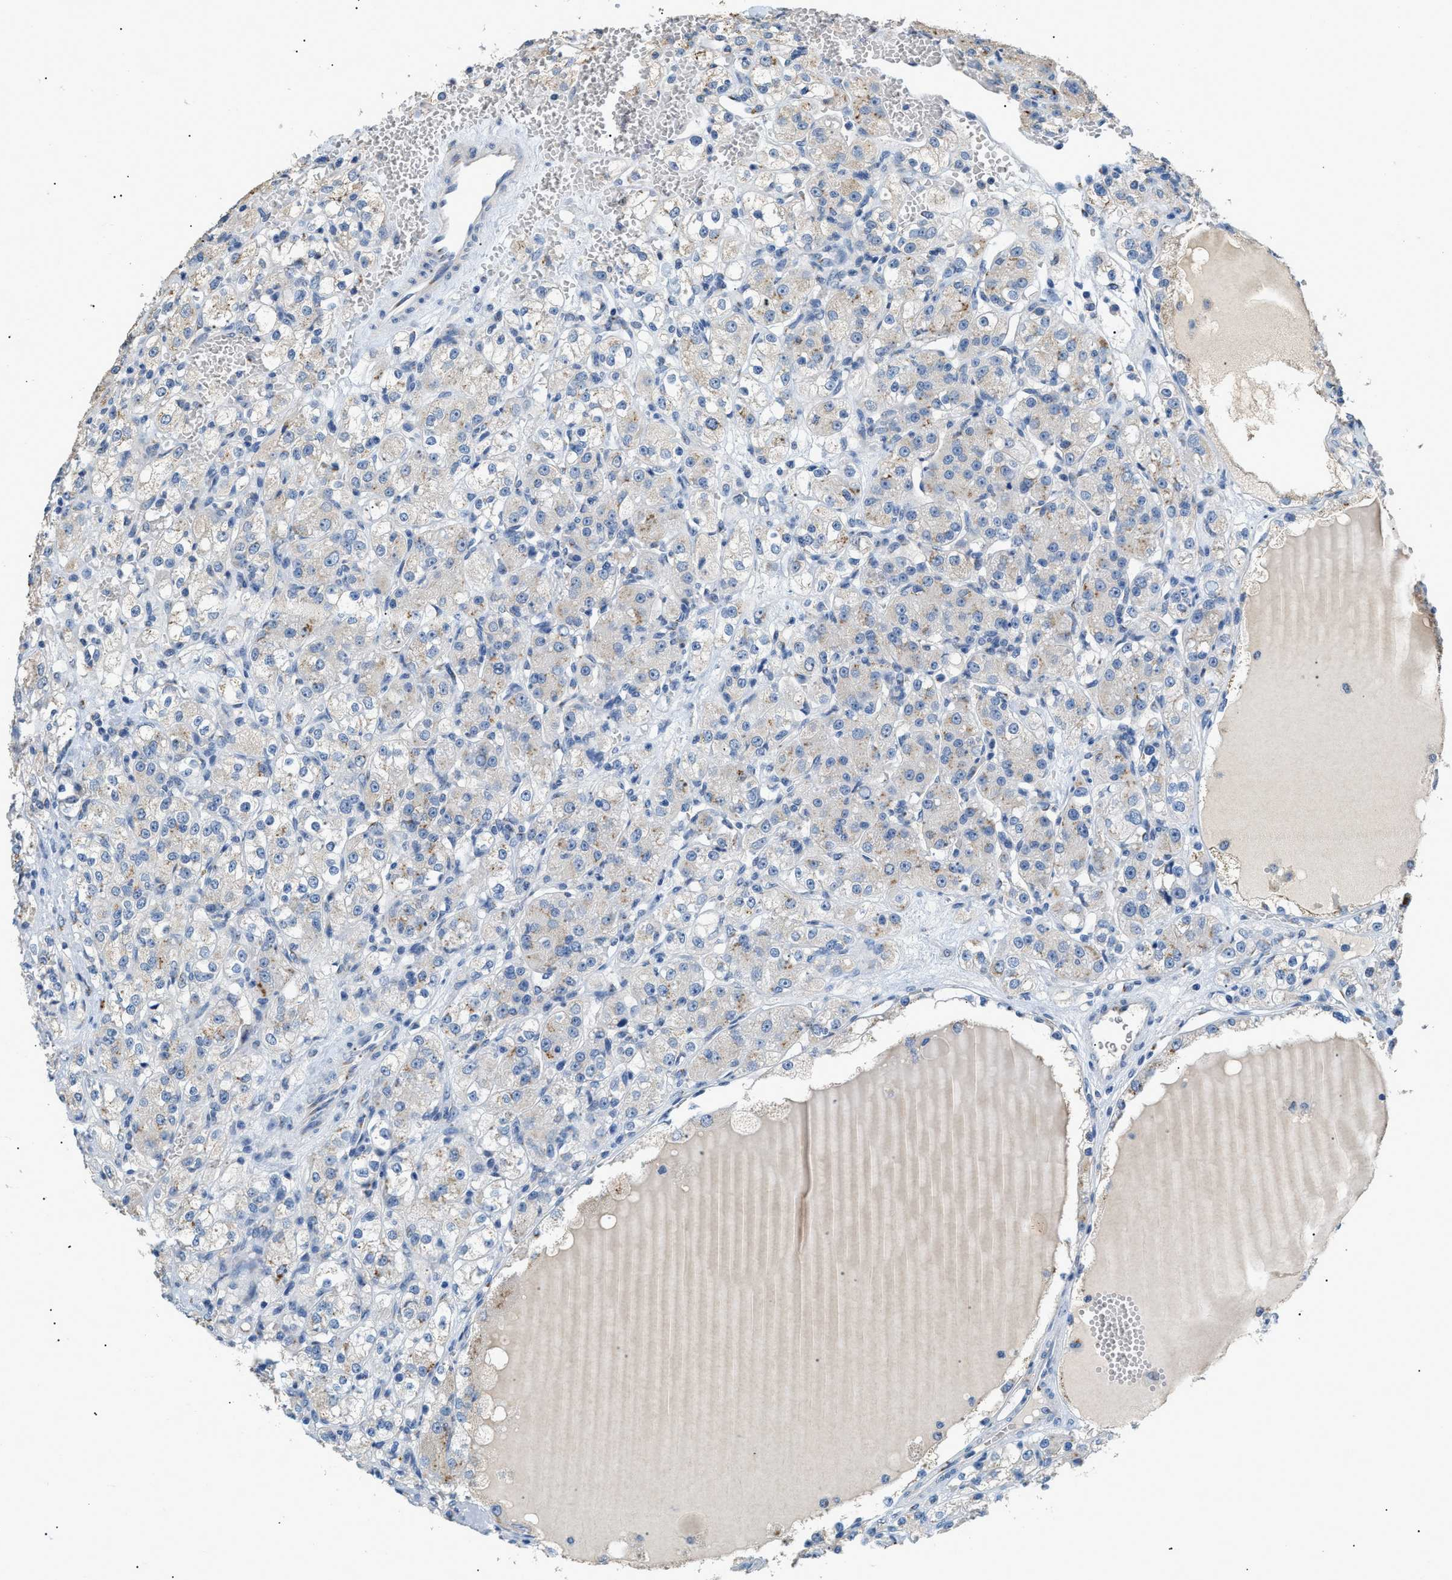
{"staining": {"intensity": "weak", "quantity": "25%-75%", "location": "cytoplasmic/membranous"}, "tissue": "renal cancer", "cell_type": "Tumor cells", "image_type": "cancer", "snomed": [{"axis": "morphology", "description": "Normal tissue, NOS"}, {"axis": "morphology", "description": "Adenocarcinoma, NOS"}, {"axis": "topography", "description": "Kidney"}], "caption": "IHC histopathology image of neoplastic tissue: human renal cancer stained using IHC demonstrates low levels of weak protein expression localized specifically in the cytoplasmic/membranous of tumor cells, appearing as a cytoplasmic/membranous brown color.", "gene": "GOLM1", "patient": {"sex": "male", "age": 61}}